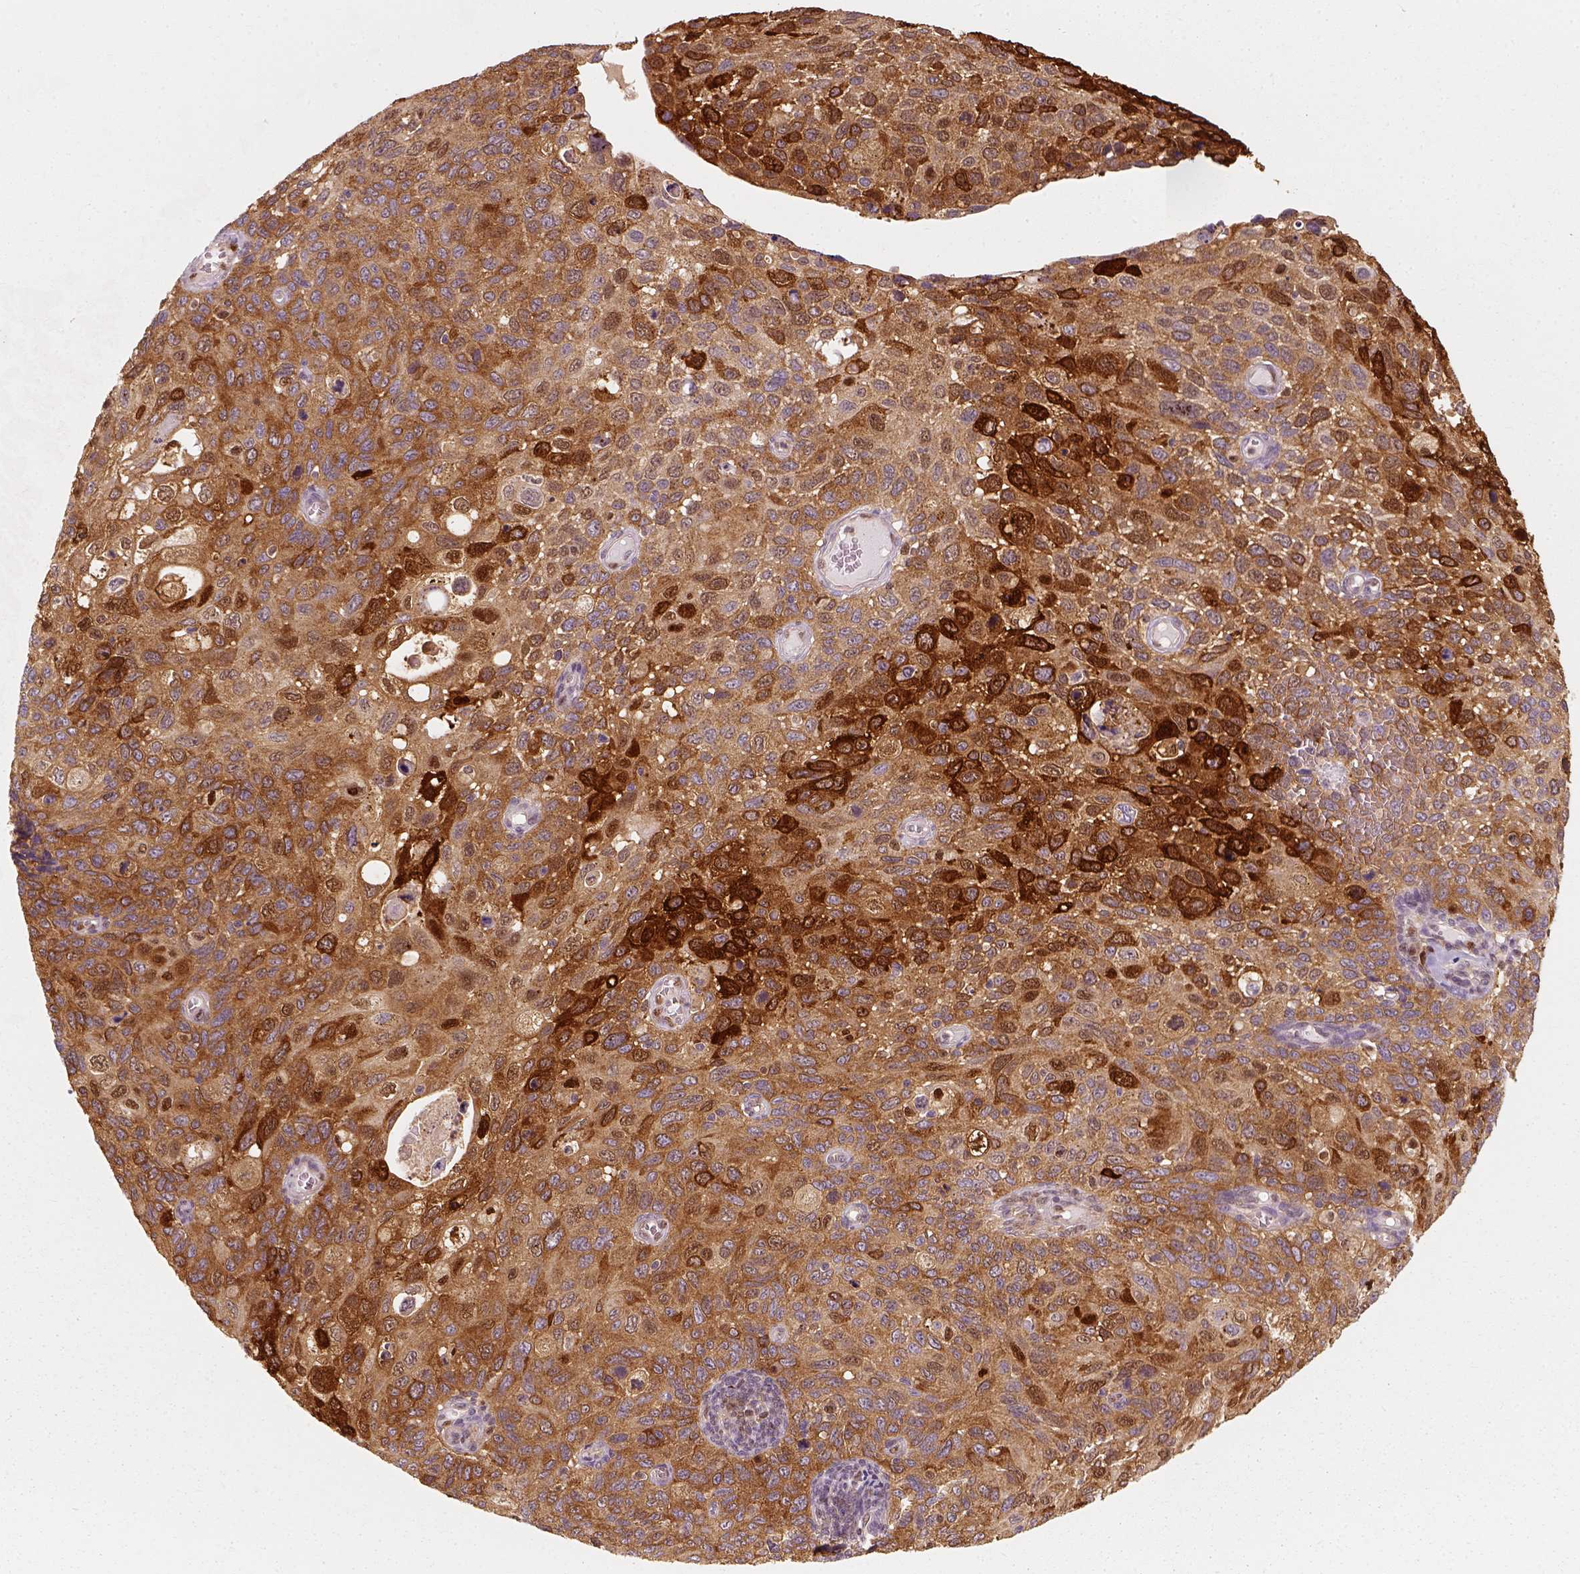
{"staining": {"intensity": "moderate", "quantity": ">75%", "location": "cytoplasmic/membranous"}, "tissue": "cervical cancer", "cell_type": "Tumor cells", "image_type": "cancer", "snomed": [{"axis": "morphology", "description": "Squamous cell carcinoma, NOS"}, {"axis": "topography", "description": "Cervix"}], "caption": "About >75% of tumor cells in human squamous cell carcinoma (cervical) reveal moderate cytoplasmic/membranous protein expression as visualized by brown immunohistochemical staining.", "gene": "SQSTM1", "patient": {"sex": "female", "age": 70}}